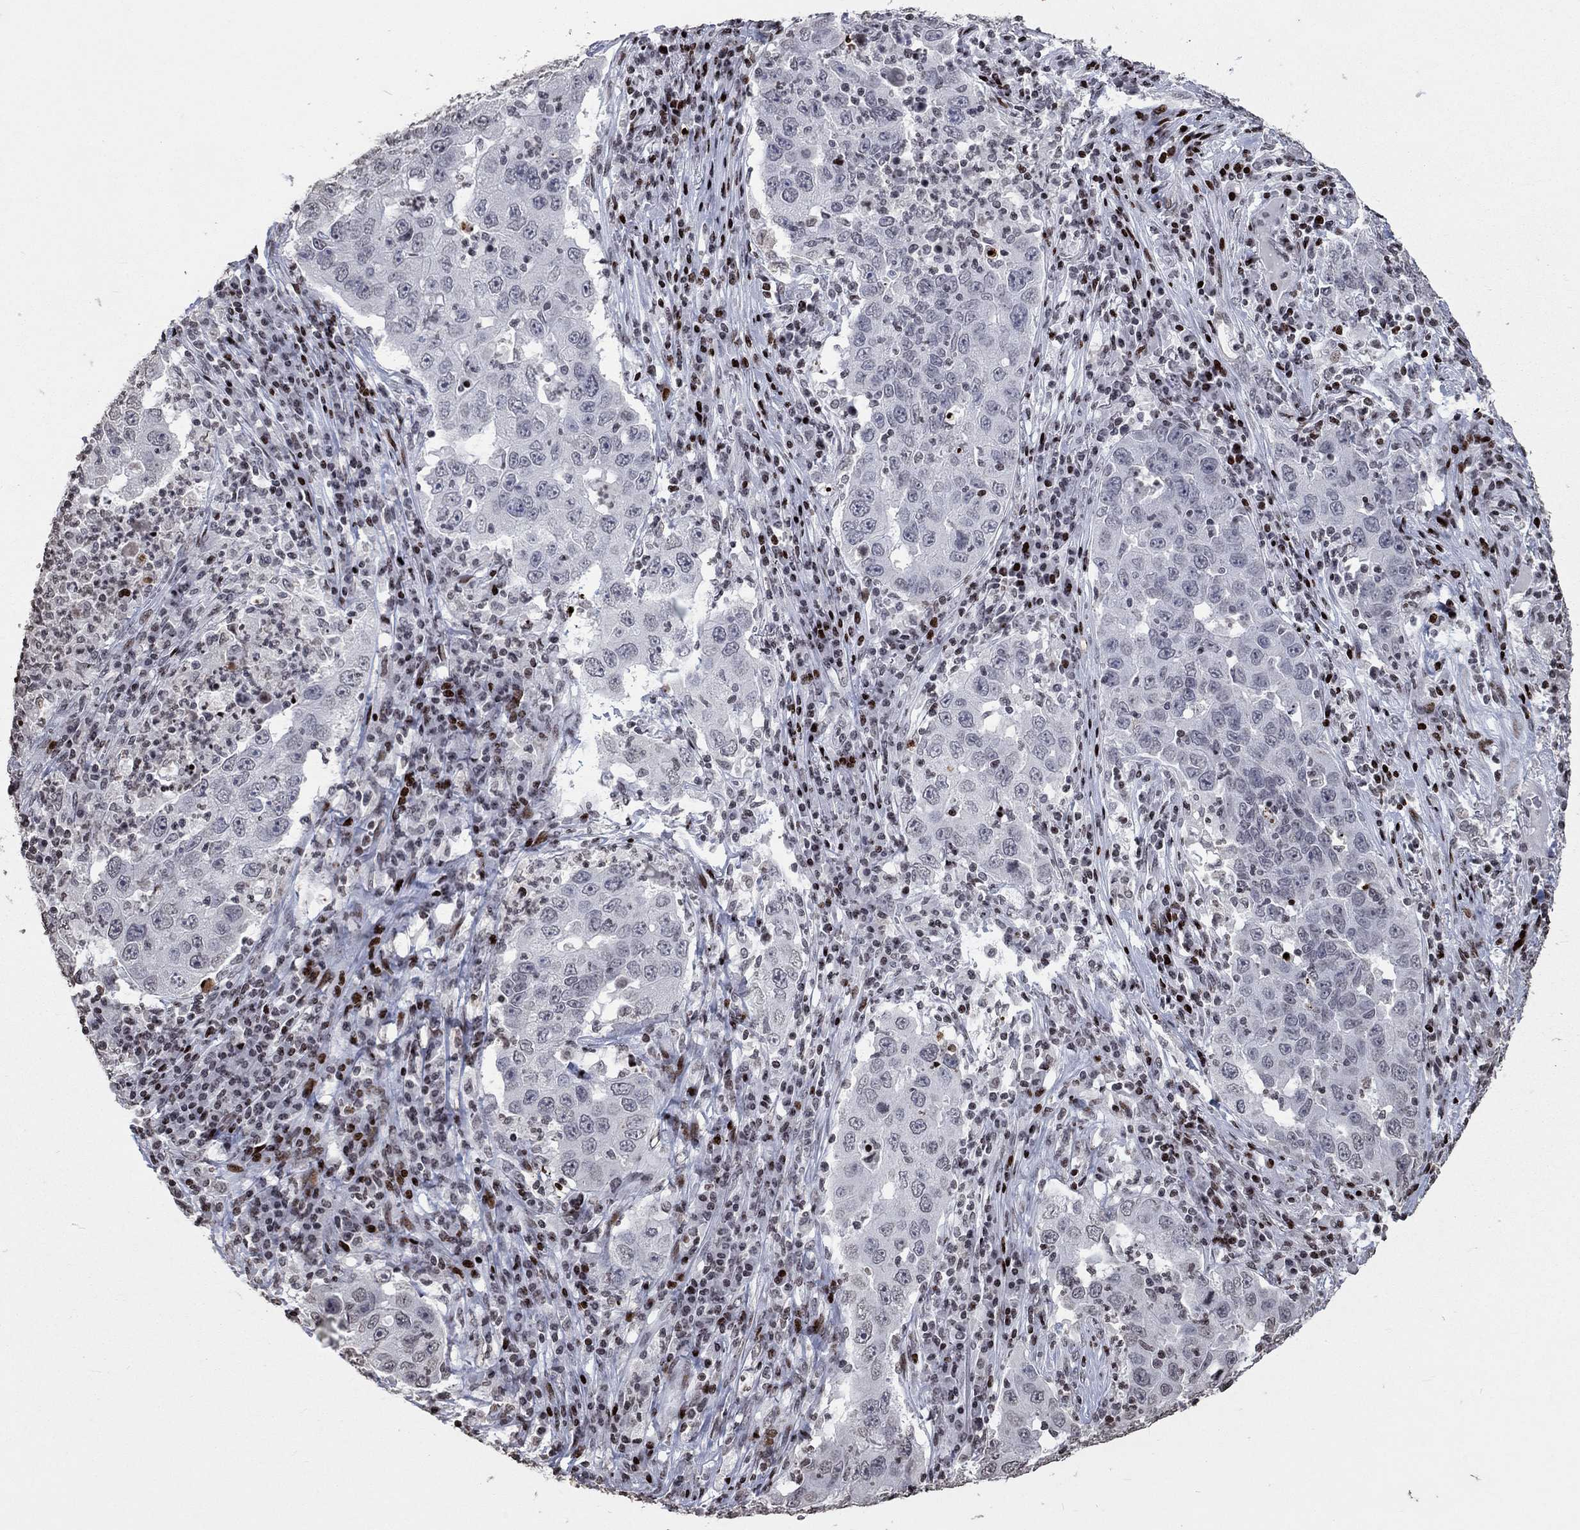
{"staining": {"intensity": "negative", "quantity": "none", "location": "none"}, "tissue": "lung cancer", "cell_type": "Tumor cells", "image_type": "cancer", "snomed": [{"axis": "morphology", "description": "Adenocarcinoma, NOS"}, {"axis": "topography", "description": "Lung"}], "caption": "Lung adenocarcinoma was stained to show a protein in brown. There is no significant staining in tumor cells. (Brightfield microscopy of DAB (3,3'-diaminobenzidine) immunohistochemistry (IHC) at high magnification).", "gene": "SRSF3", "patient": {"sex": "male", "age": 73}}